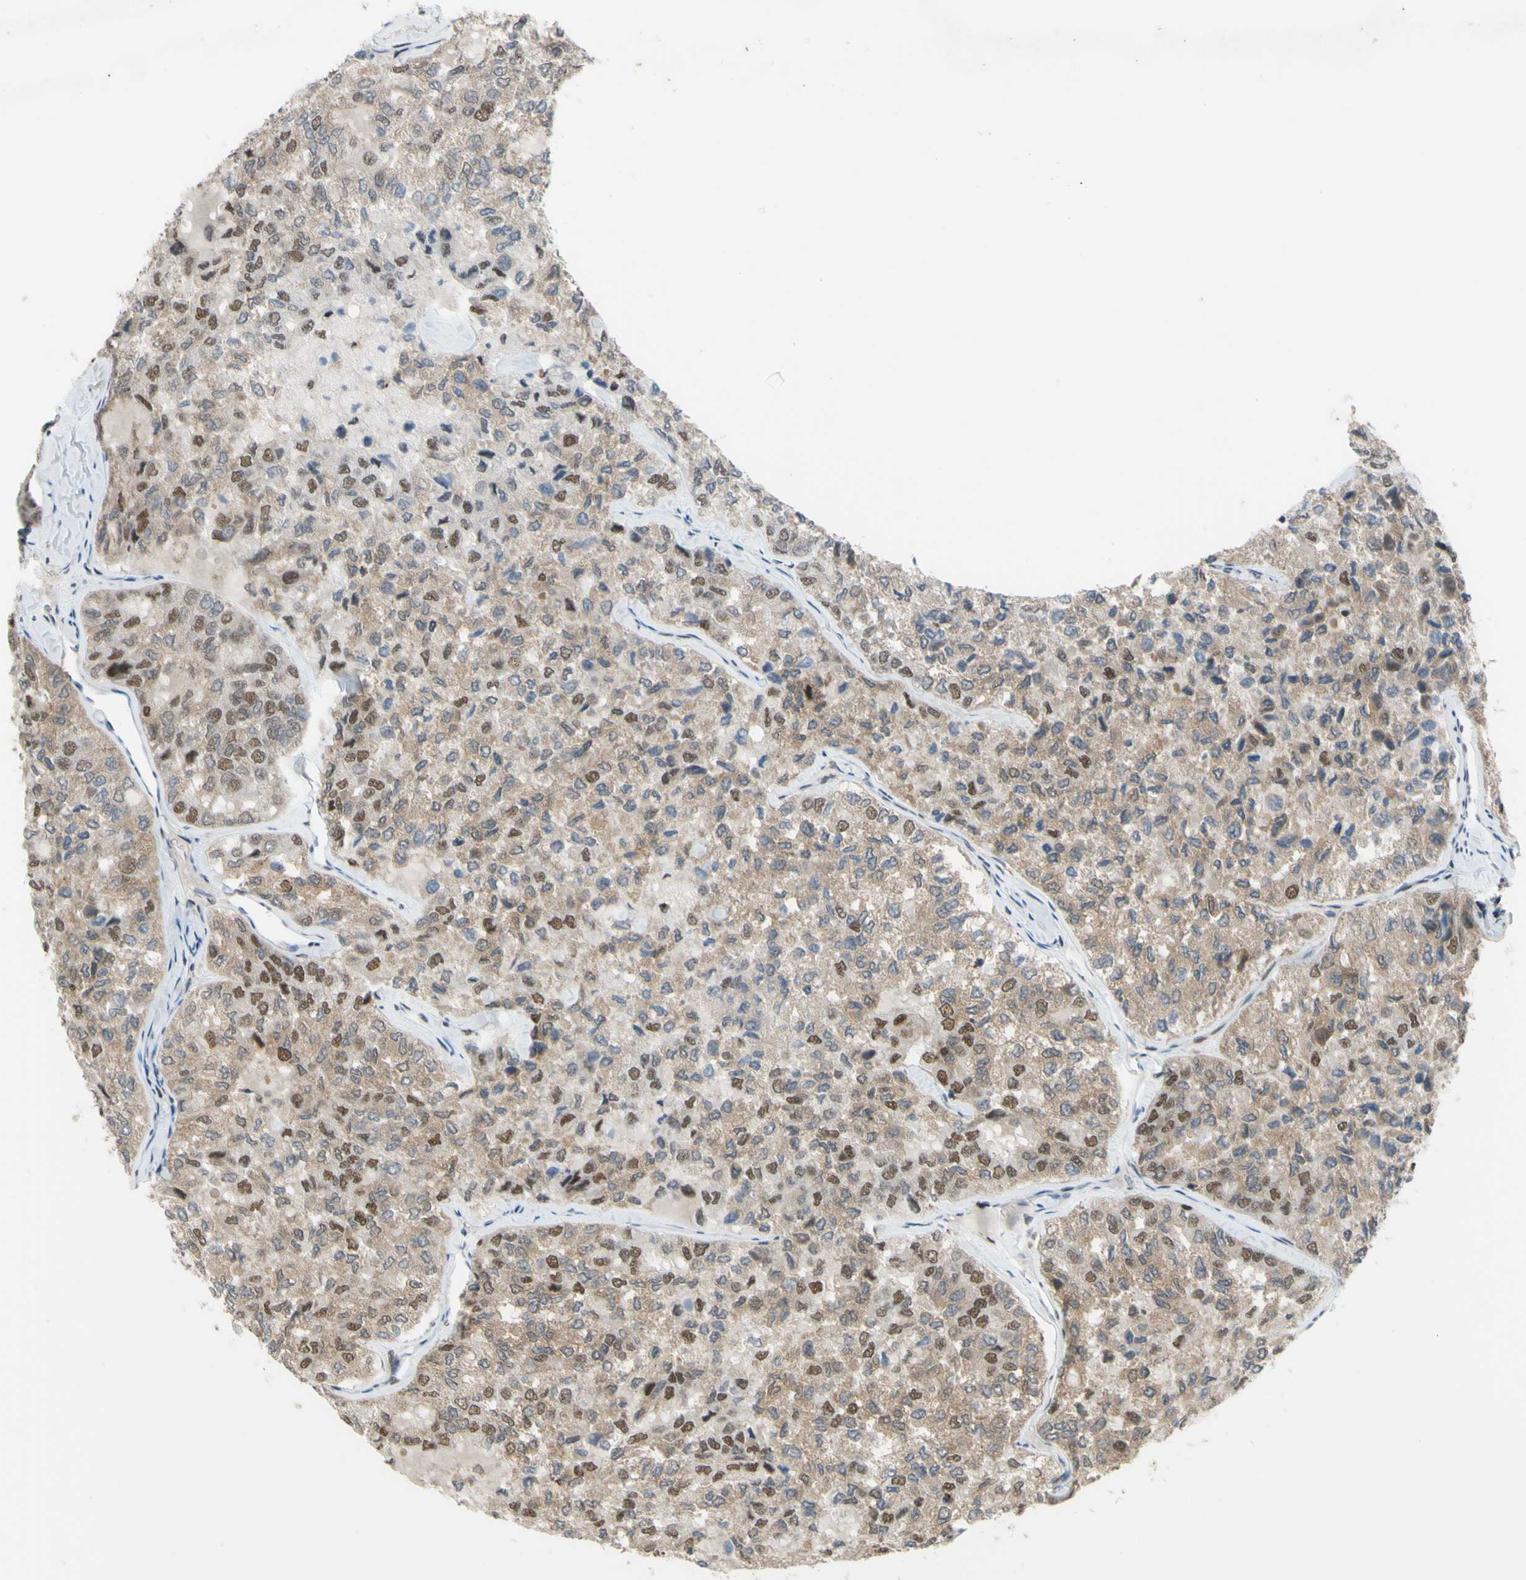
{"staining": {"intensity": "moderate", "quantity": "25%-75%", "location": "cytoplasmic/membranous,nuclear"}, "tissue": "thyroid cancer", "cell_type": "Tumor cells", "image_type": "cancer", "snomed": [{"axis": "morphology", "description": "Follicular adenoma carcinoma, NOS"}, {"axis": "topography", "description": "Thyroid gland"}], "caption": "Thyroid cancer stained for a protein shows moderate cytoplasmic/membranous and nuclear positivity in tumor cells. (DAB (3,3'-diaminobenzidine) IHC with brightfield microscopy, high magnification).", "gene": "FKBP5", "patient": {"sex": "male", "age": 75}}